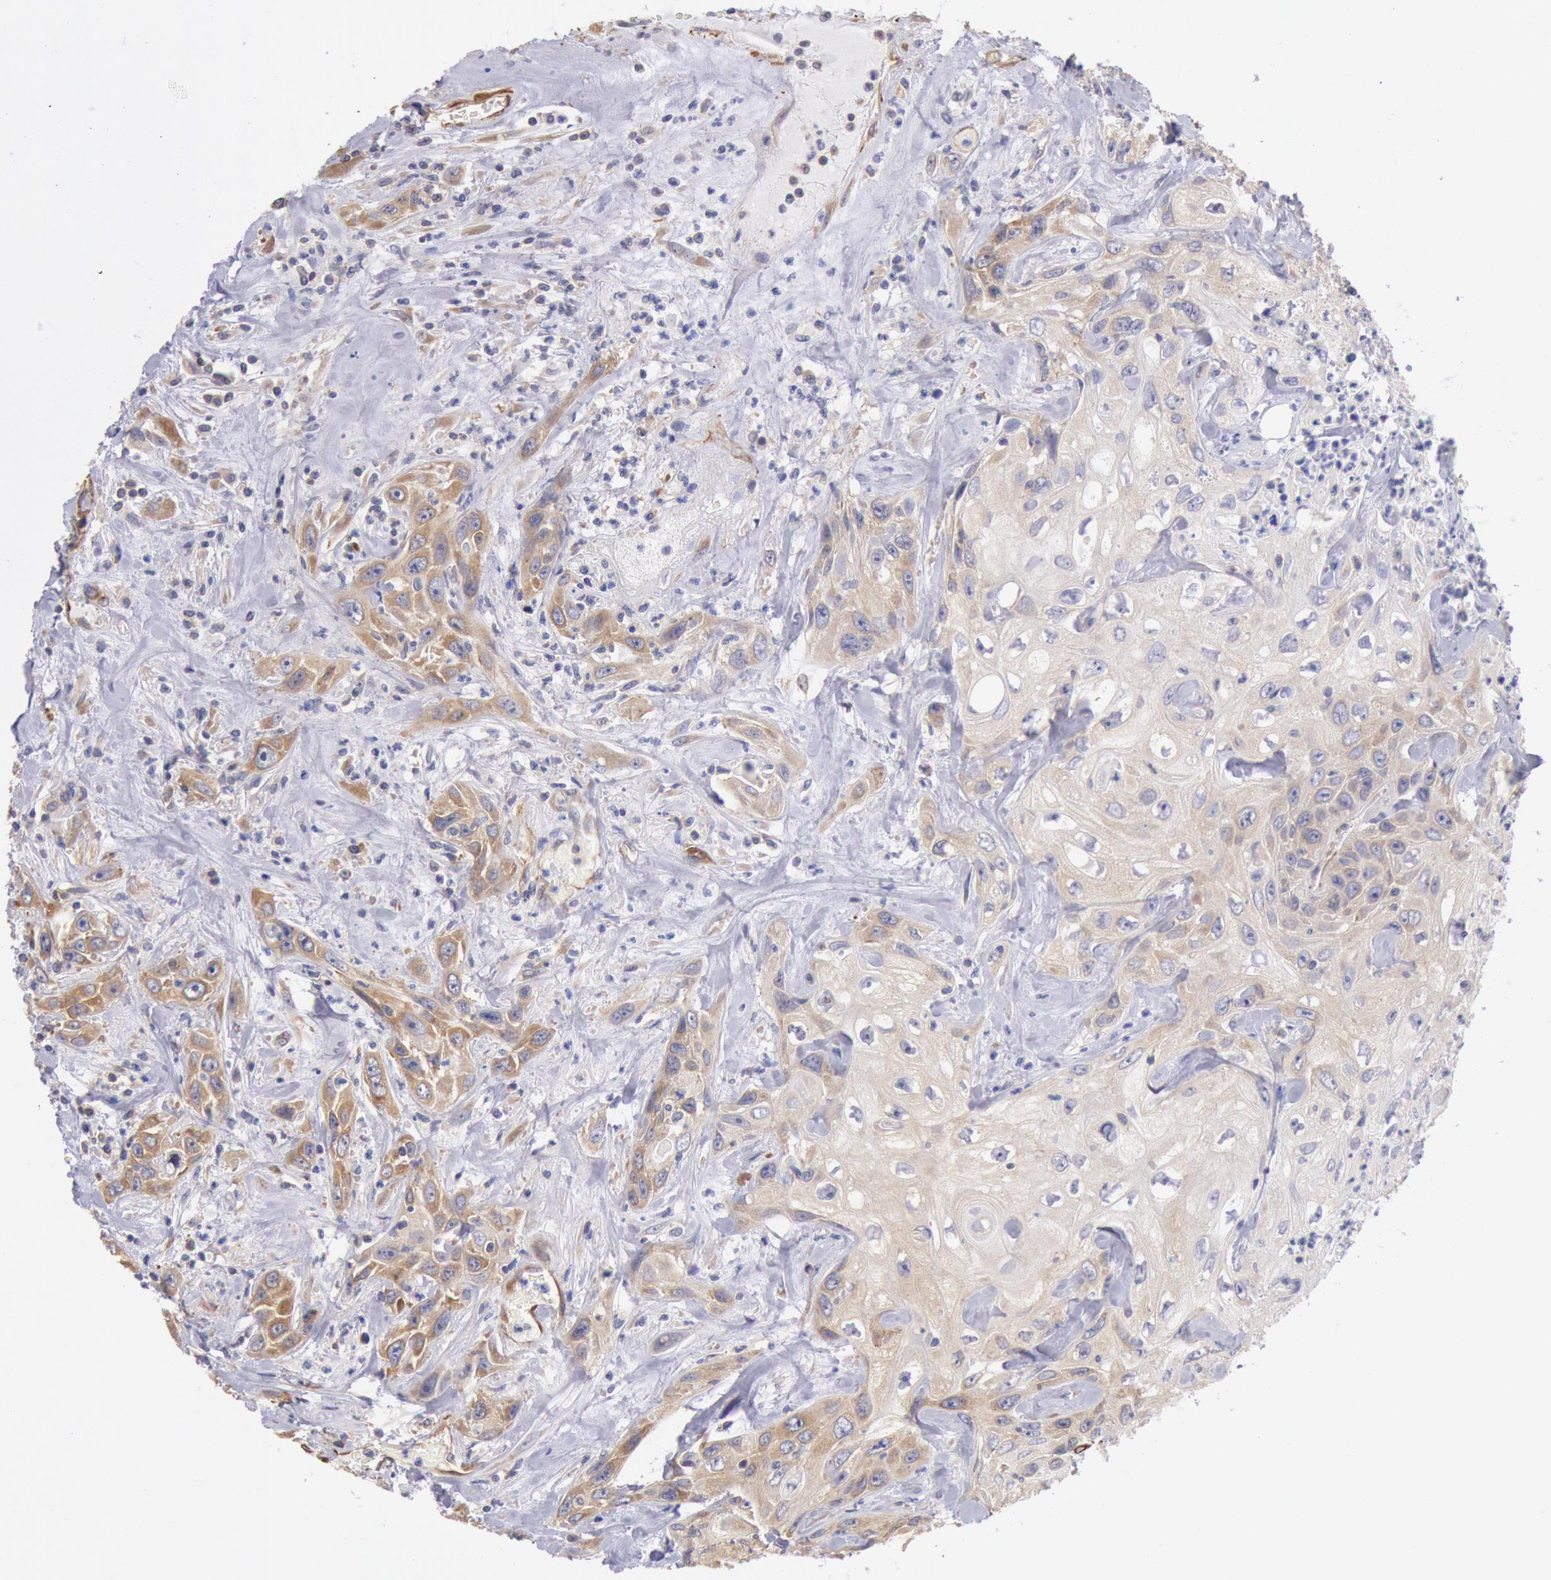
{"staining": {"intensity": "weak", "quantity": ">75%", "location": "cytoplasmic/membranous"}, "tissue": "urothelial cancer", "cell_type": "Tumor cells", "image_type": "cancer", "snomed": [{"axis": "morphology", "description": "Urothelial carcinoma, High grade"}, {"axis": "topography", "description": "Urinary bladder"}], "caption": "High-grade urothelial carcinoma stained with a brown dye reveals weak cytoplasmic/membranous positive staining in approximately >75% of tumor cells.", "gene": "DRG1", "patient": {"sex": "female", "age": 84}}